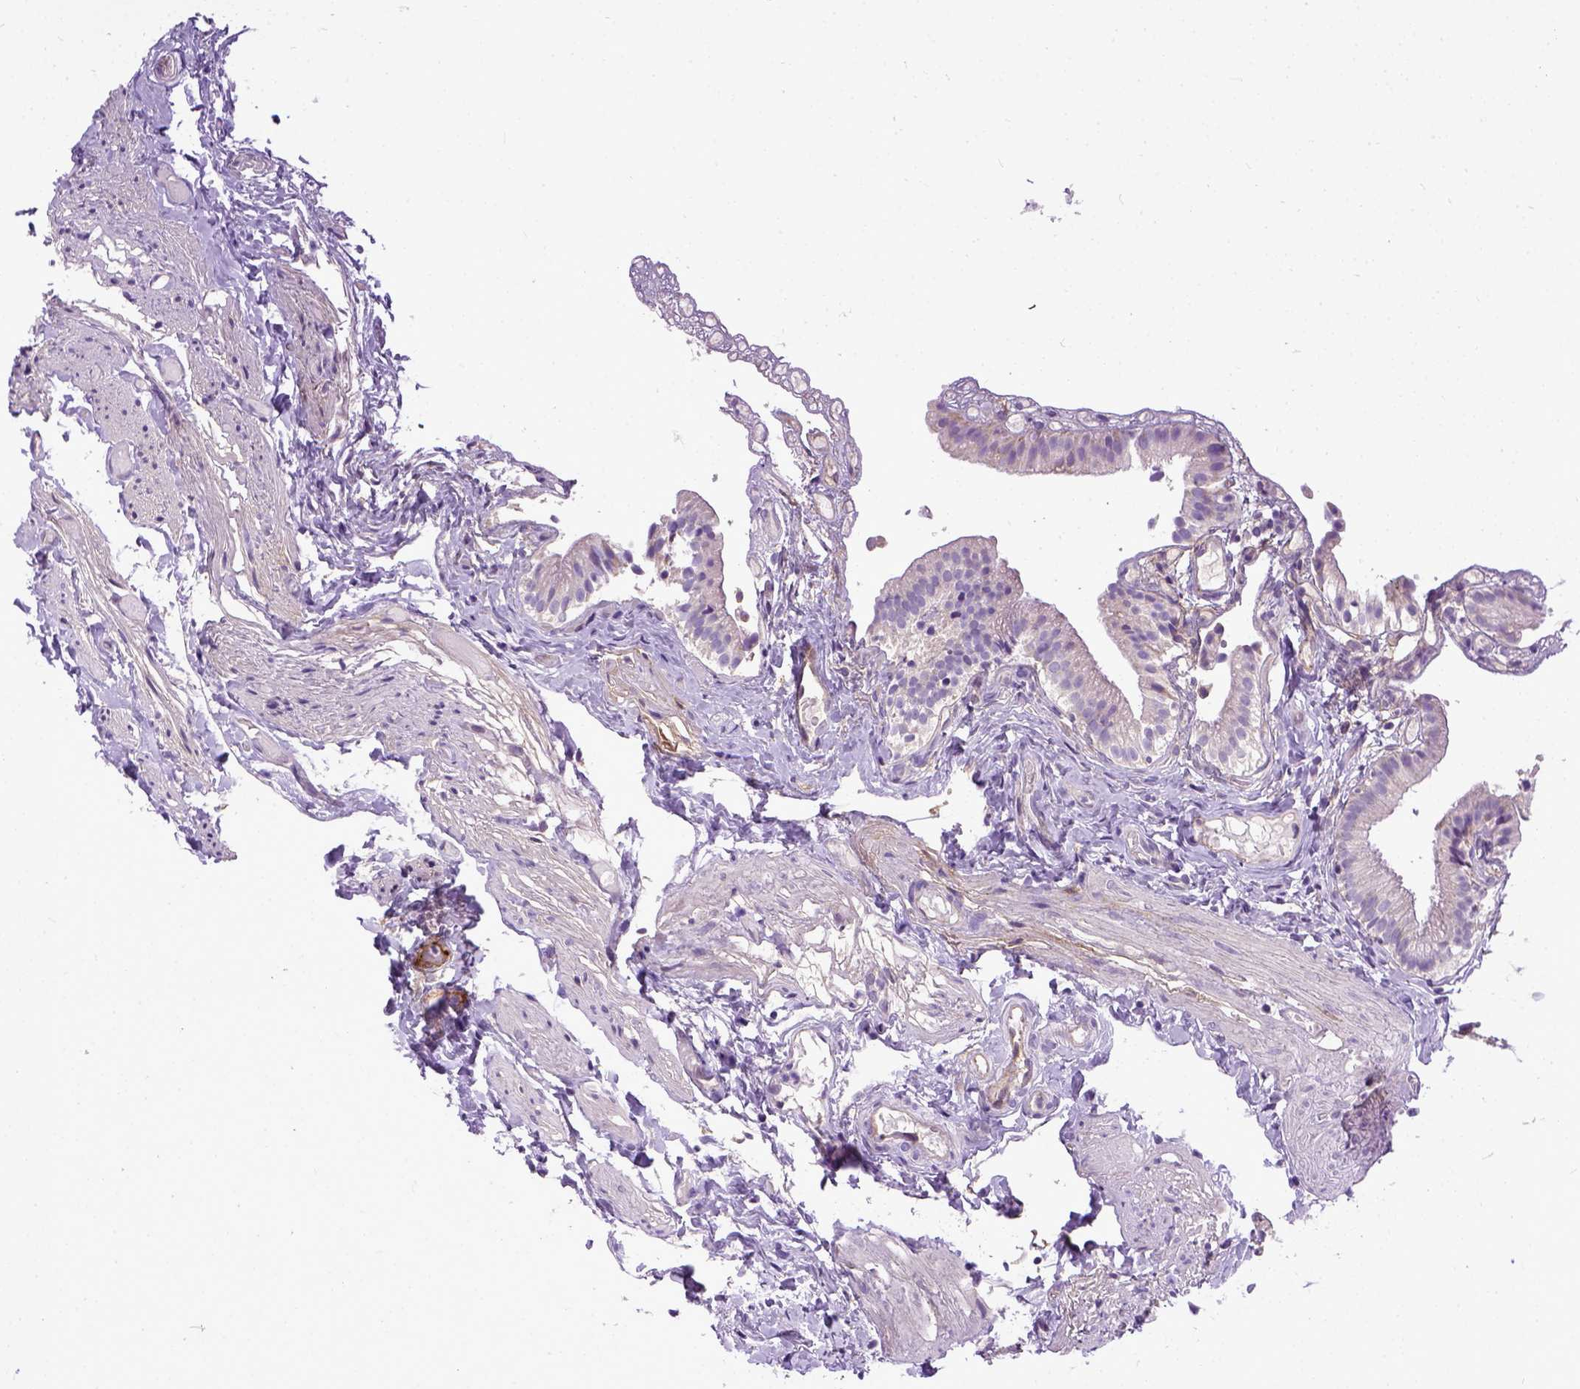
{"staining": {"intensity": "negative", "quantity": "none", "location": "none"}, "tissue": "gallbladder", "cell_type": "Glandular cells", "image_type": "normal", "snomed": [{"axis": "morphology", "description": "Normal tissue, NOS"}, {"axis": "topography", "description": "Gallbladder"}], "caption": "A high-resolution histopathology image shows IHC staining of unremarkable gallbladder, which demonstrates no significant positivity in glandular cells. (DAB immunohistochemistry (IHC) visualized using brightfield microscopy, high magnification).", "gene": "ENG", "patient": {"sex": "female", "age": 47}}